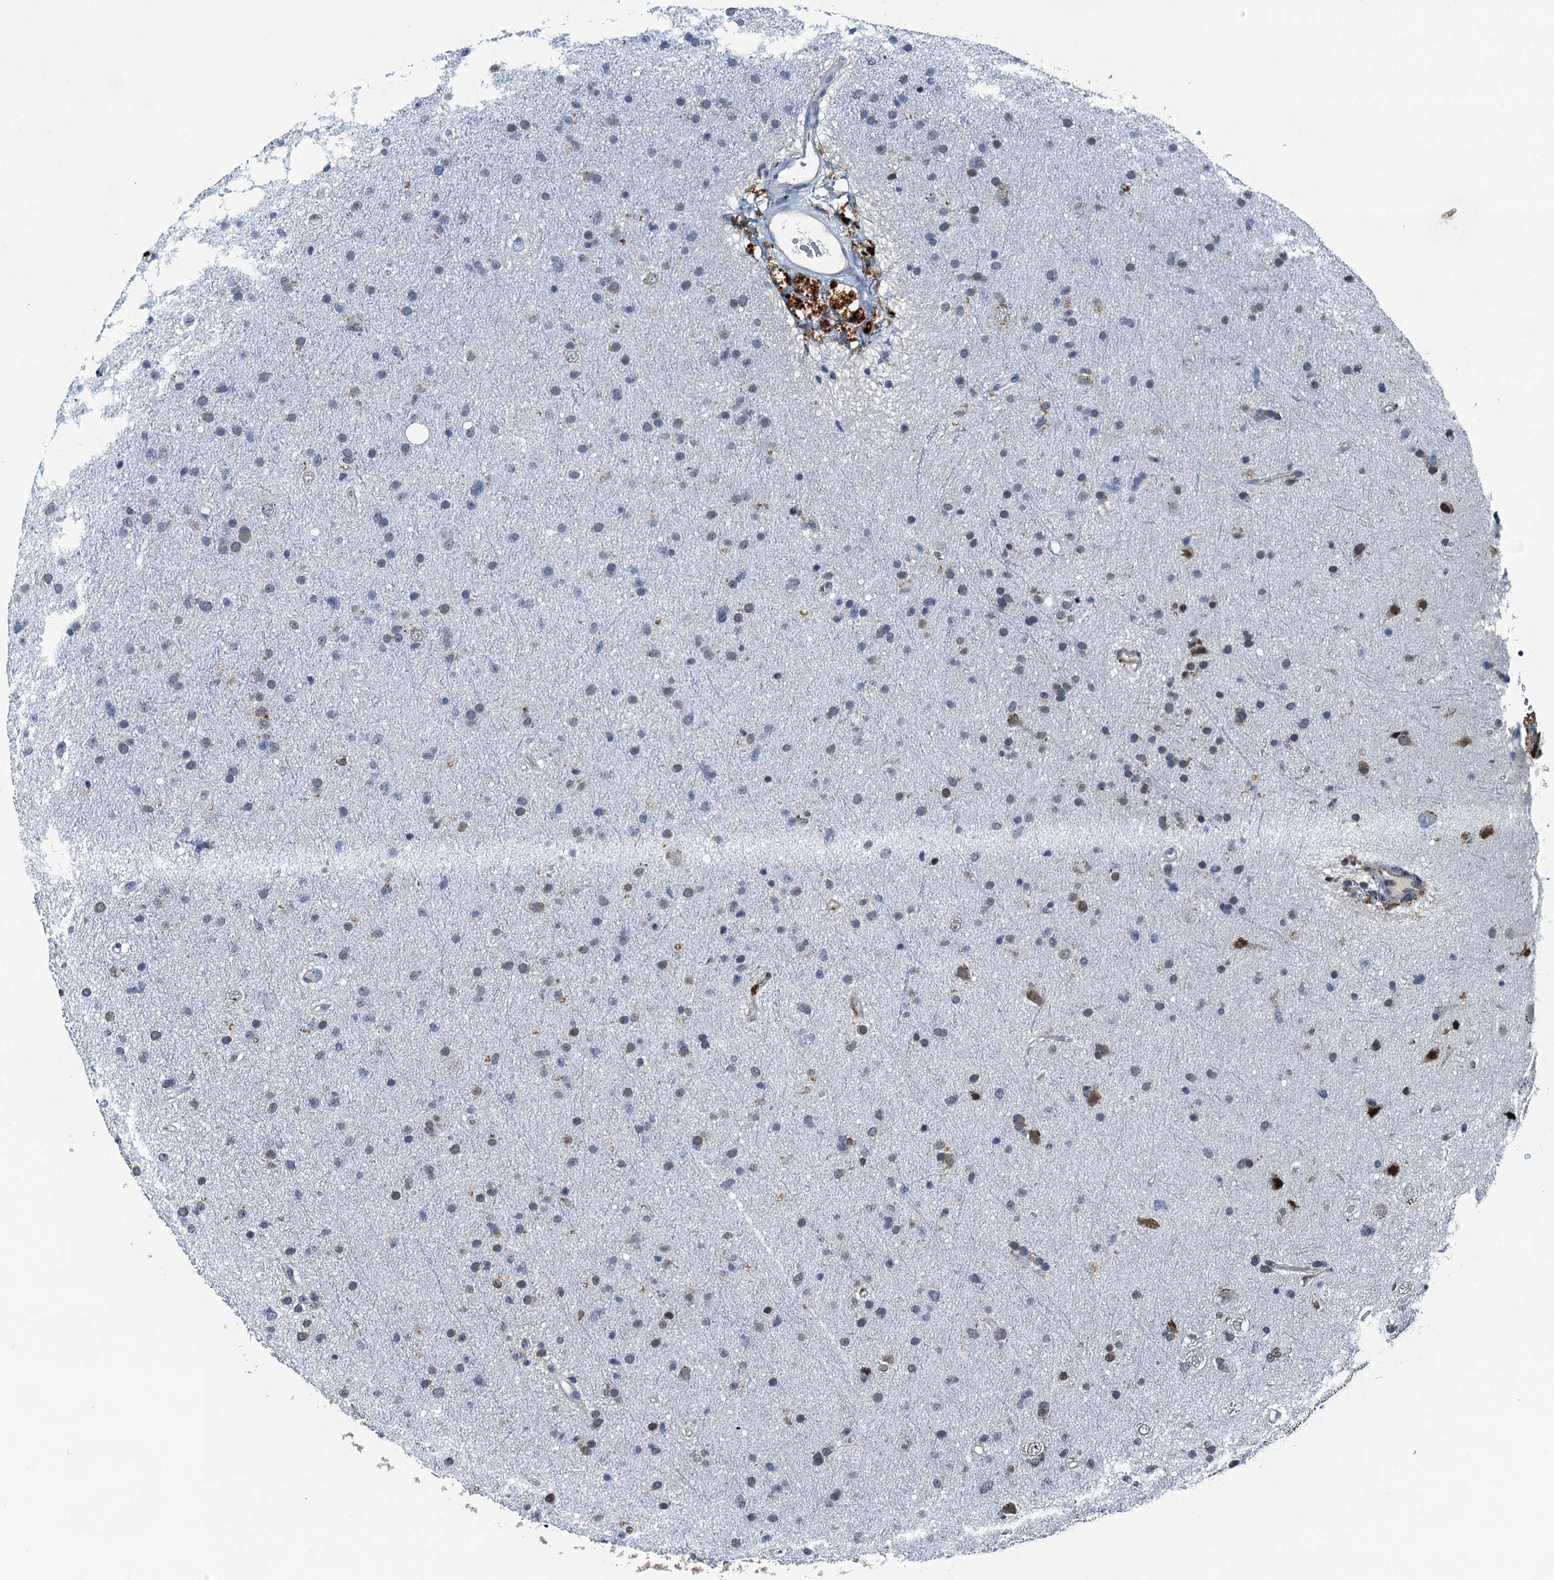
{"staining": {"intensity": "weak", "quantity": "25%-75%", "location": "cytoplasmic/membranous"}, "tissue": "glioma", "cell_type": "Tumor cells", "image_type": "cancer", "snomed": [{"axis": "morphology", "description": "Glioma, malignant, Low grade"}, {"axis": "topography", "description": "Cerebral cortex"}], "caption": "DAB (3,3'-diaminobenzidine) immunohistochemical staining of human malignant glioma (low-grade) demonstrates weak cytoplasmic/membranous protein staining in about 25%-75% of tumor cells.", "gene": "TAMALIN", "patient": {"sex": "female", "age": 39}}